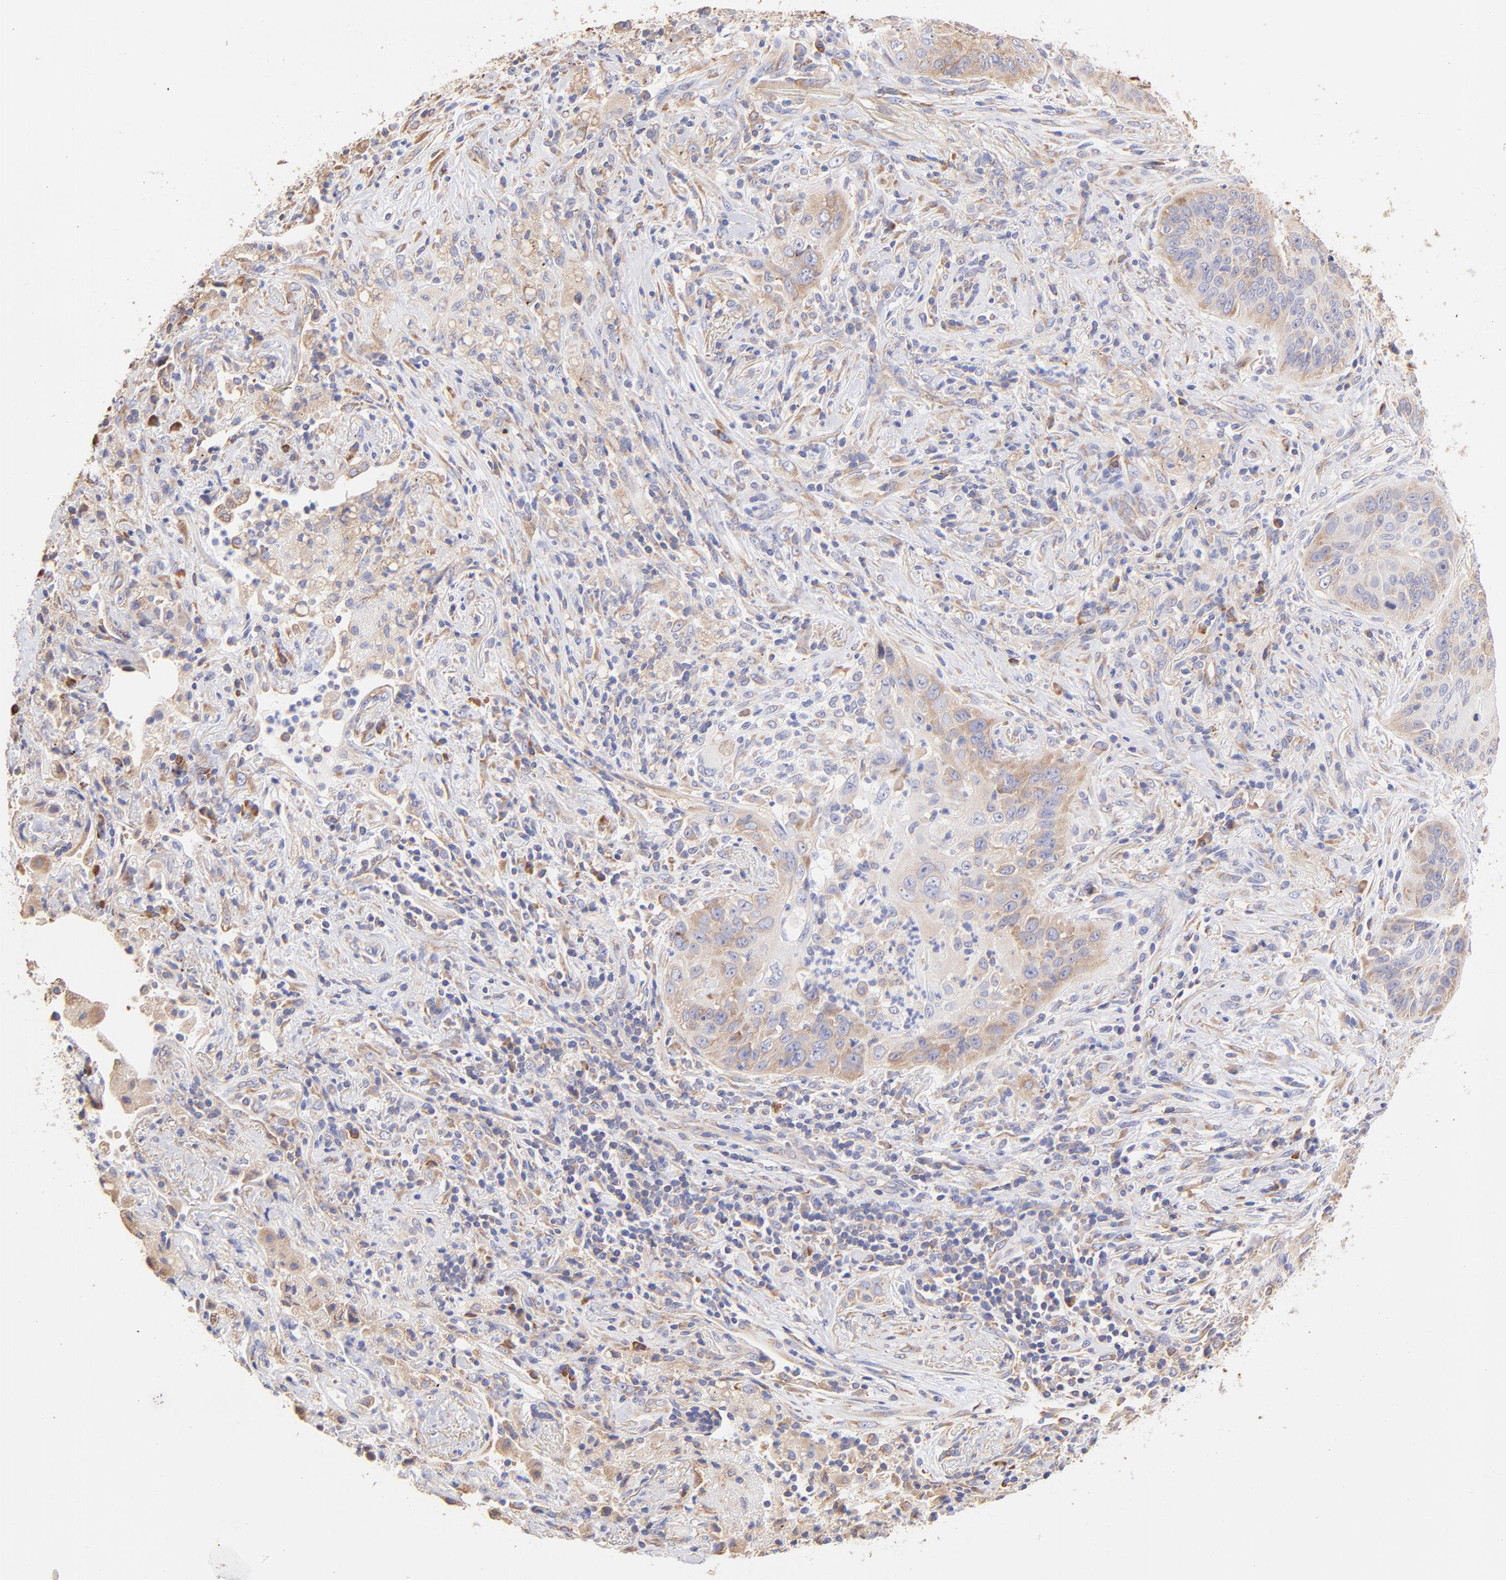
{"staining": {"intensity": "moderate", "quantity": ">75%", "location": "cytoplasmic/membranous"}, "tissue": "lung cancer", "cell_type": "Tumor cells", "image_type": "cancer", "snomed": [{"axis": "morphology", "description": "Squamous cell carcinoma, NOS"}, {"axis": "topography", "description": "Lung"}], "caption": "Squamous cell carcinoma (lung) stained with DAB (3,3'-diaminobenzidine) immunohistochemistry displays medium levels of moderate cytoplasmic/membranous positivity in about >75% of tumor cells. (DAB (3,3'-diaminobenzidine) = brown stain, brightfield microscopy at high magnification).", "gene": "RPL30", "patient": {"sex": "female", "age": 67}}